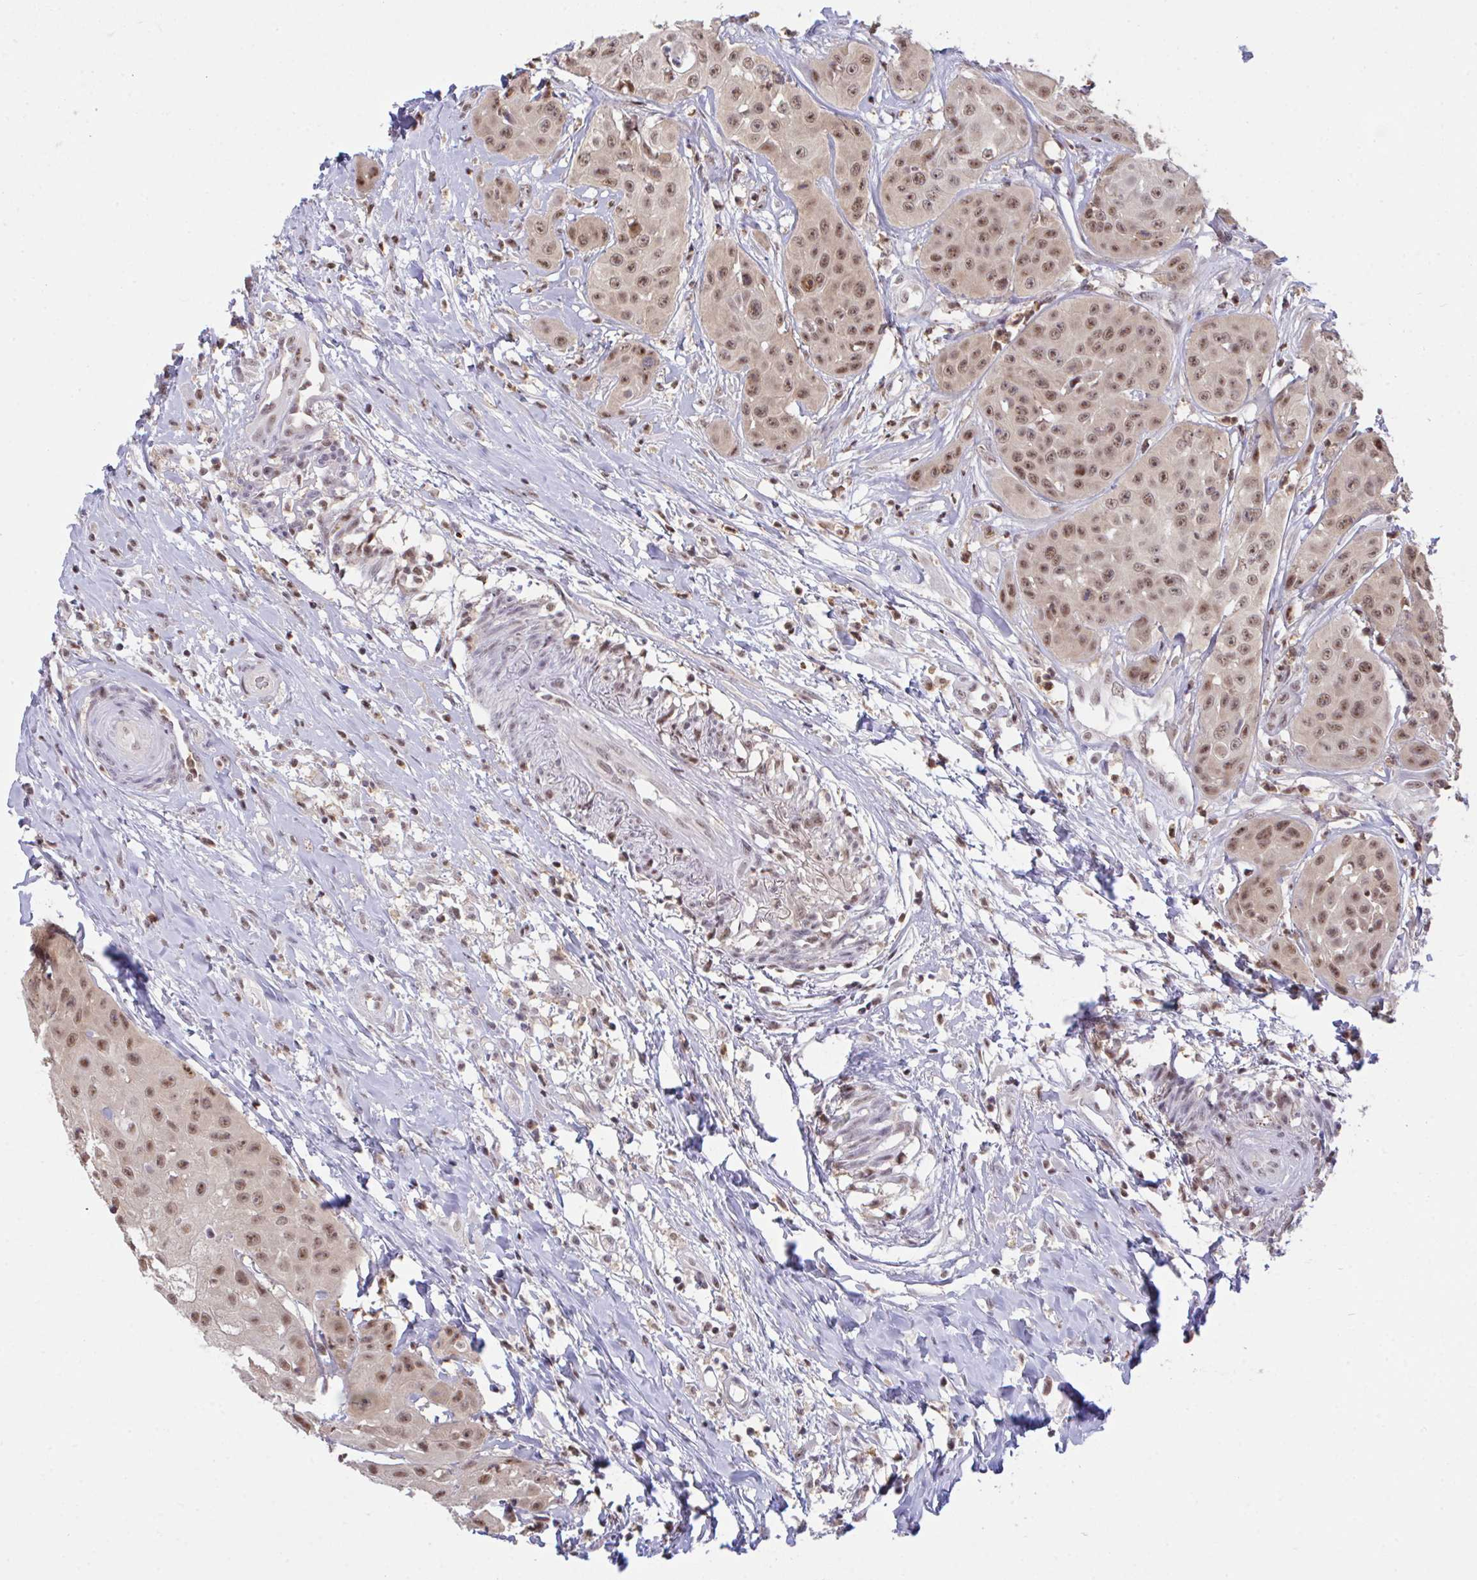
{"staining": {"intensity": "moderate", "quantity": ">75%", "location": "nuclear"}, "tissue": "head and neck cancer", "cell_type": "Tumor cells", "image_type": "cancer", "snomed": [{"axis": "morphology", "description": "Squamous cell carcinoma, NOS"}, {"axis": "topography", "description": "Head-Neck"}], "caption": "Moderate nuclear protein staining is seen in approximately >75% of tumor cells in head and neck cancer. Nuclei are stained in blue.", "gene": "OR6K3", "patient": {"sex": "male", "age": 83}}